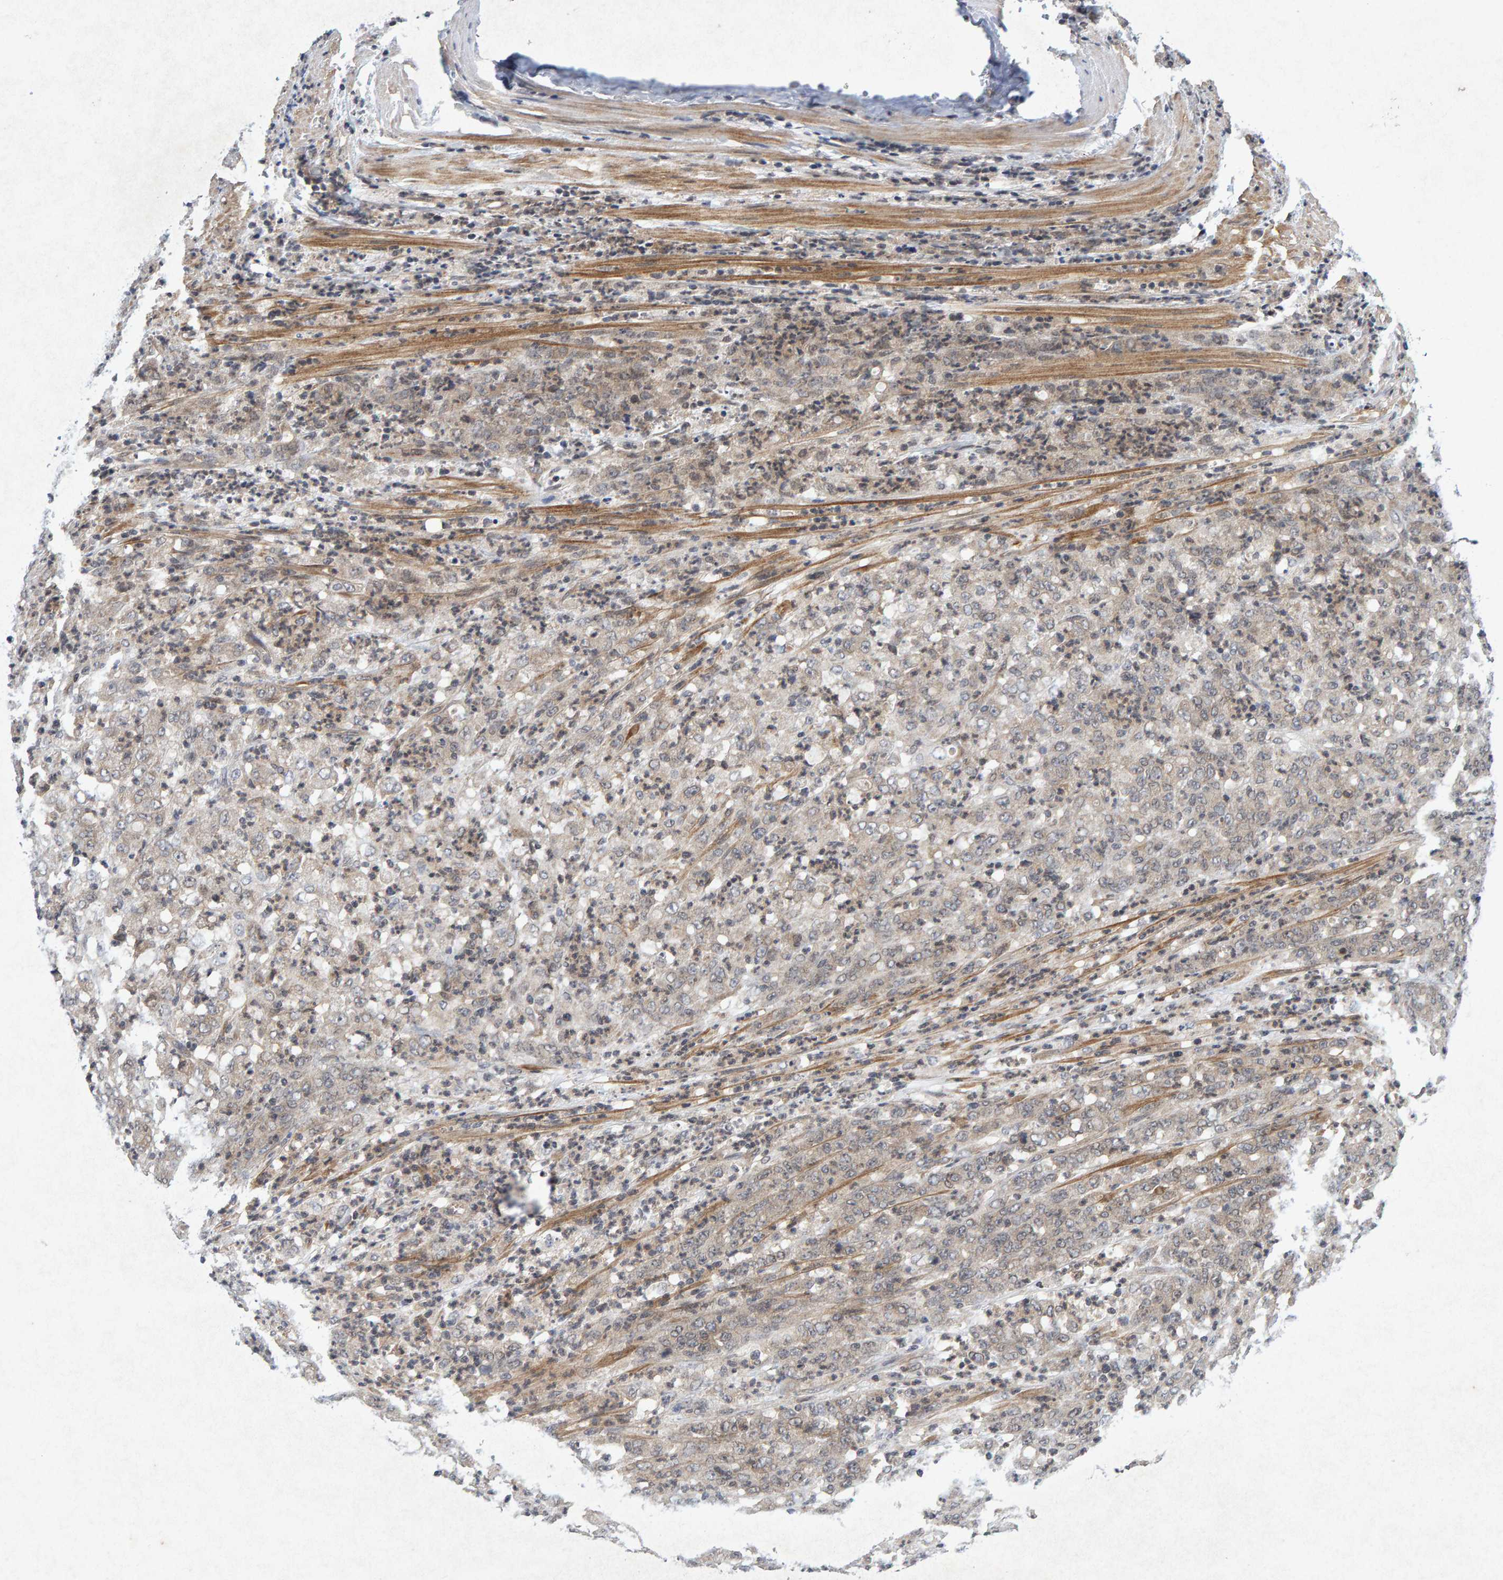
{"staining": {"intensity": "negative", "quantity": "none", "location": "none"}, "tissue": "stomach cancer", "cell_type": "Tumor cells", "image_type": "cancer", "snomed": [{"axis": "morphology", "description": "Adenocarcinoma, NOS"}, {"axis": "topography", "description": "Stomach, lower"}], "caption": "An image of human stomach cancer (adenocarcinoma) is negative for staining in tumor cells. Brightfield microscopy of immunohistochemistry stained with DAB (3,3'-diaminobenzidine) (brown) and hematoxylin (blue), captured at high magnification.", "gene": "CDH2", "patient": {"sex": "female", "age": 71}}